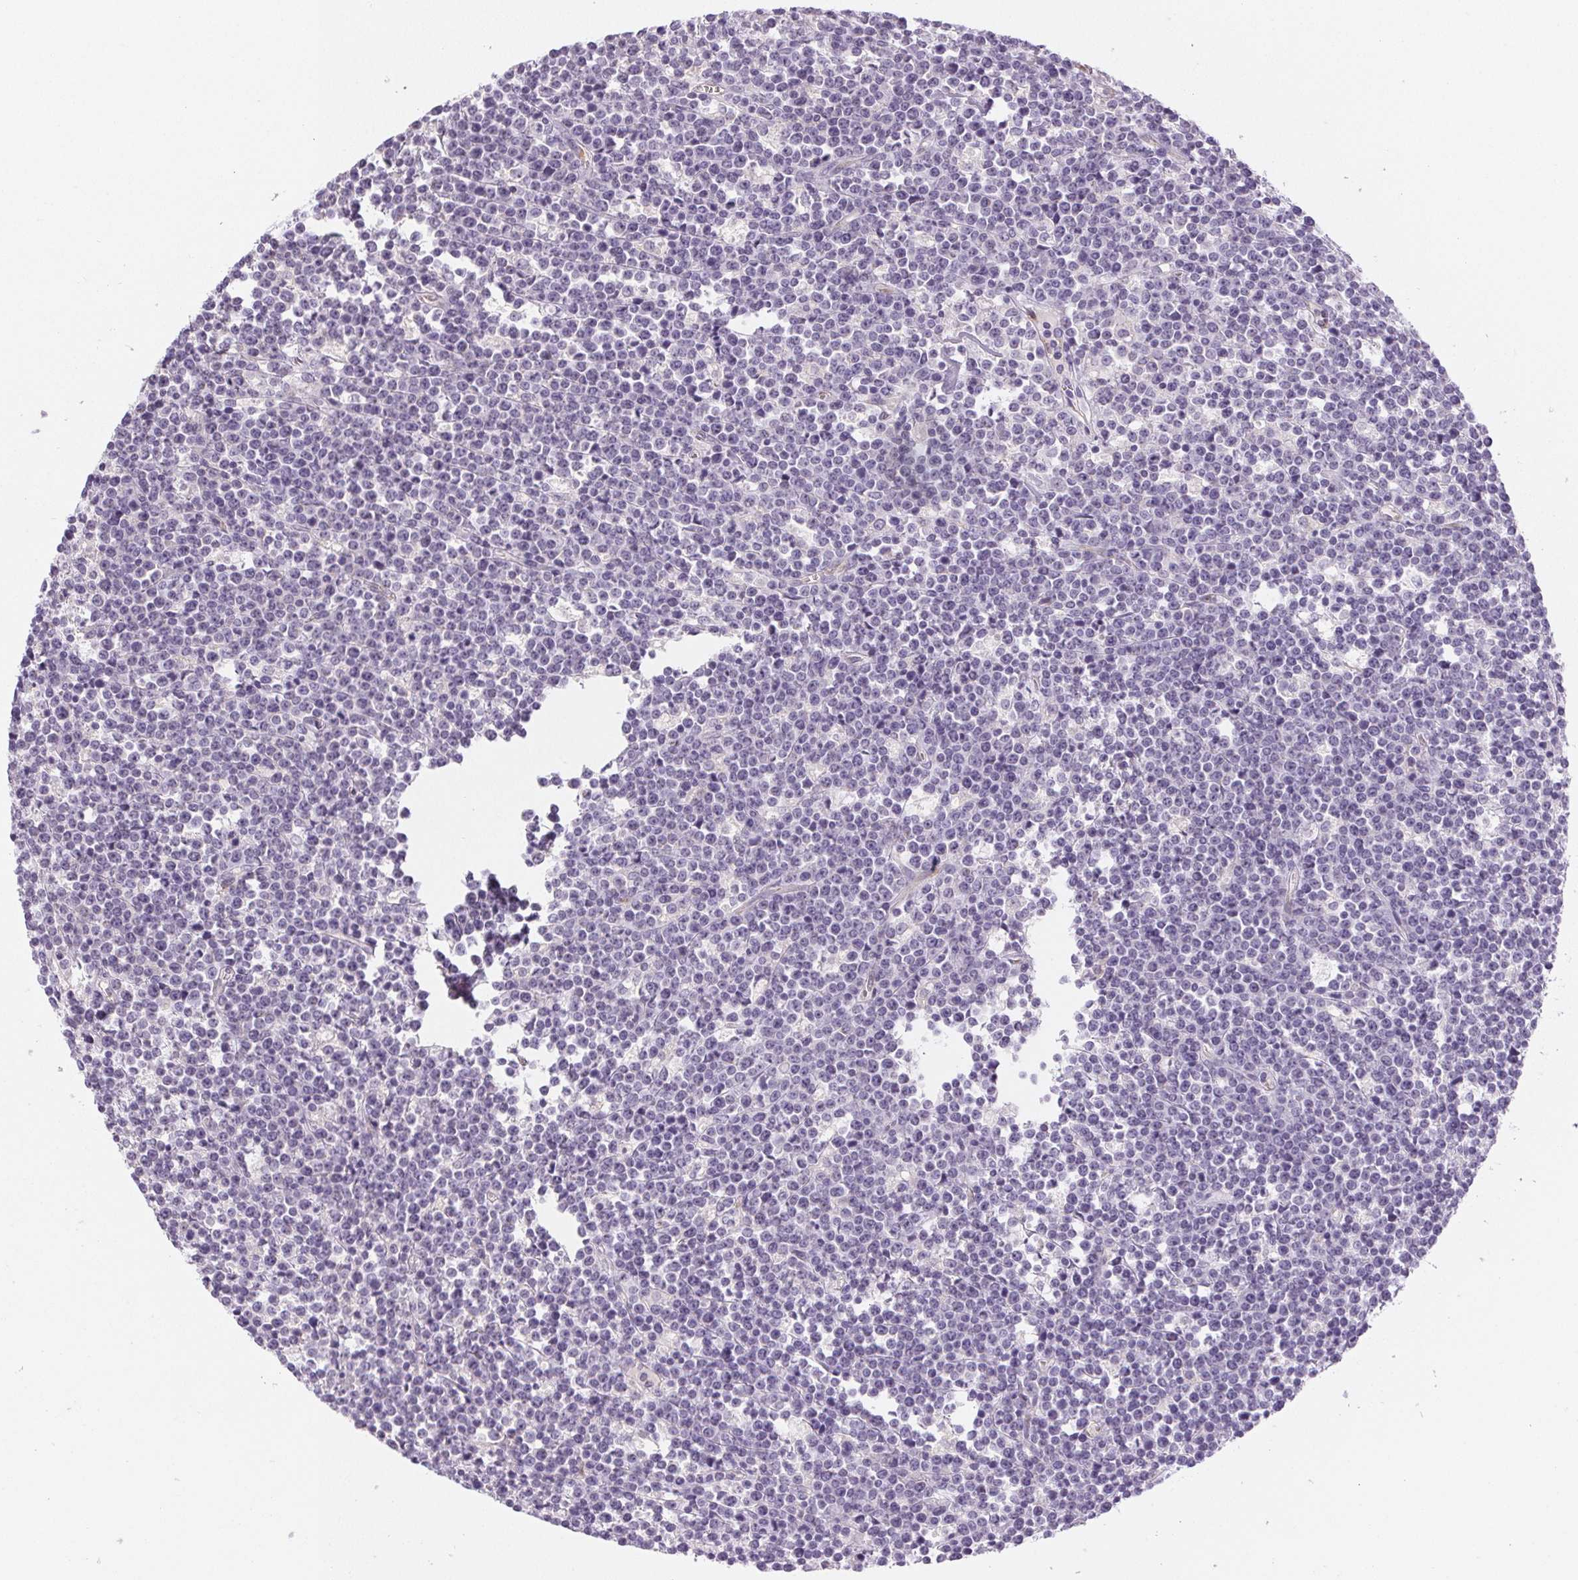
{"staining": {"intensity": "negative", "quantity": "none", "location": "none"}, "tissue": "lymphoma", "cell_type": "Tumor cells", "image_type": "cancer", "snomed": [{"axis": "morphology", "description": "Malignant lymphoma, non-Hodgkin's type, High grade"}, {"axis": "topography", "description": "Ovary"}], "caption": "Malignant lymphoma, non-Hodgkin's type (high-grade) stained for a protein using immunohistochemistry demonstrates no expression tumor cells.", "gene": "SMYD1", "patient": {"sex": "female", "age": 56}}